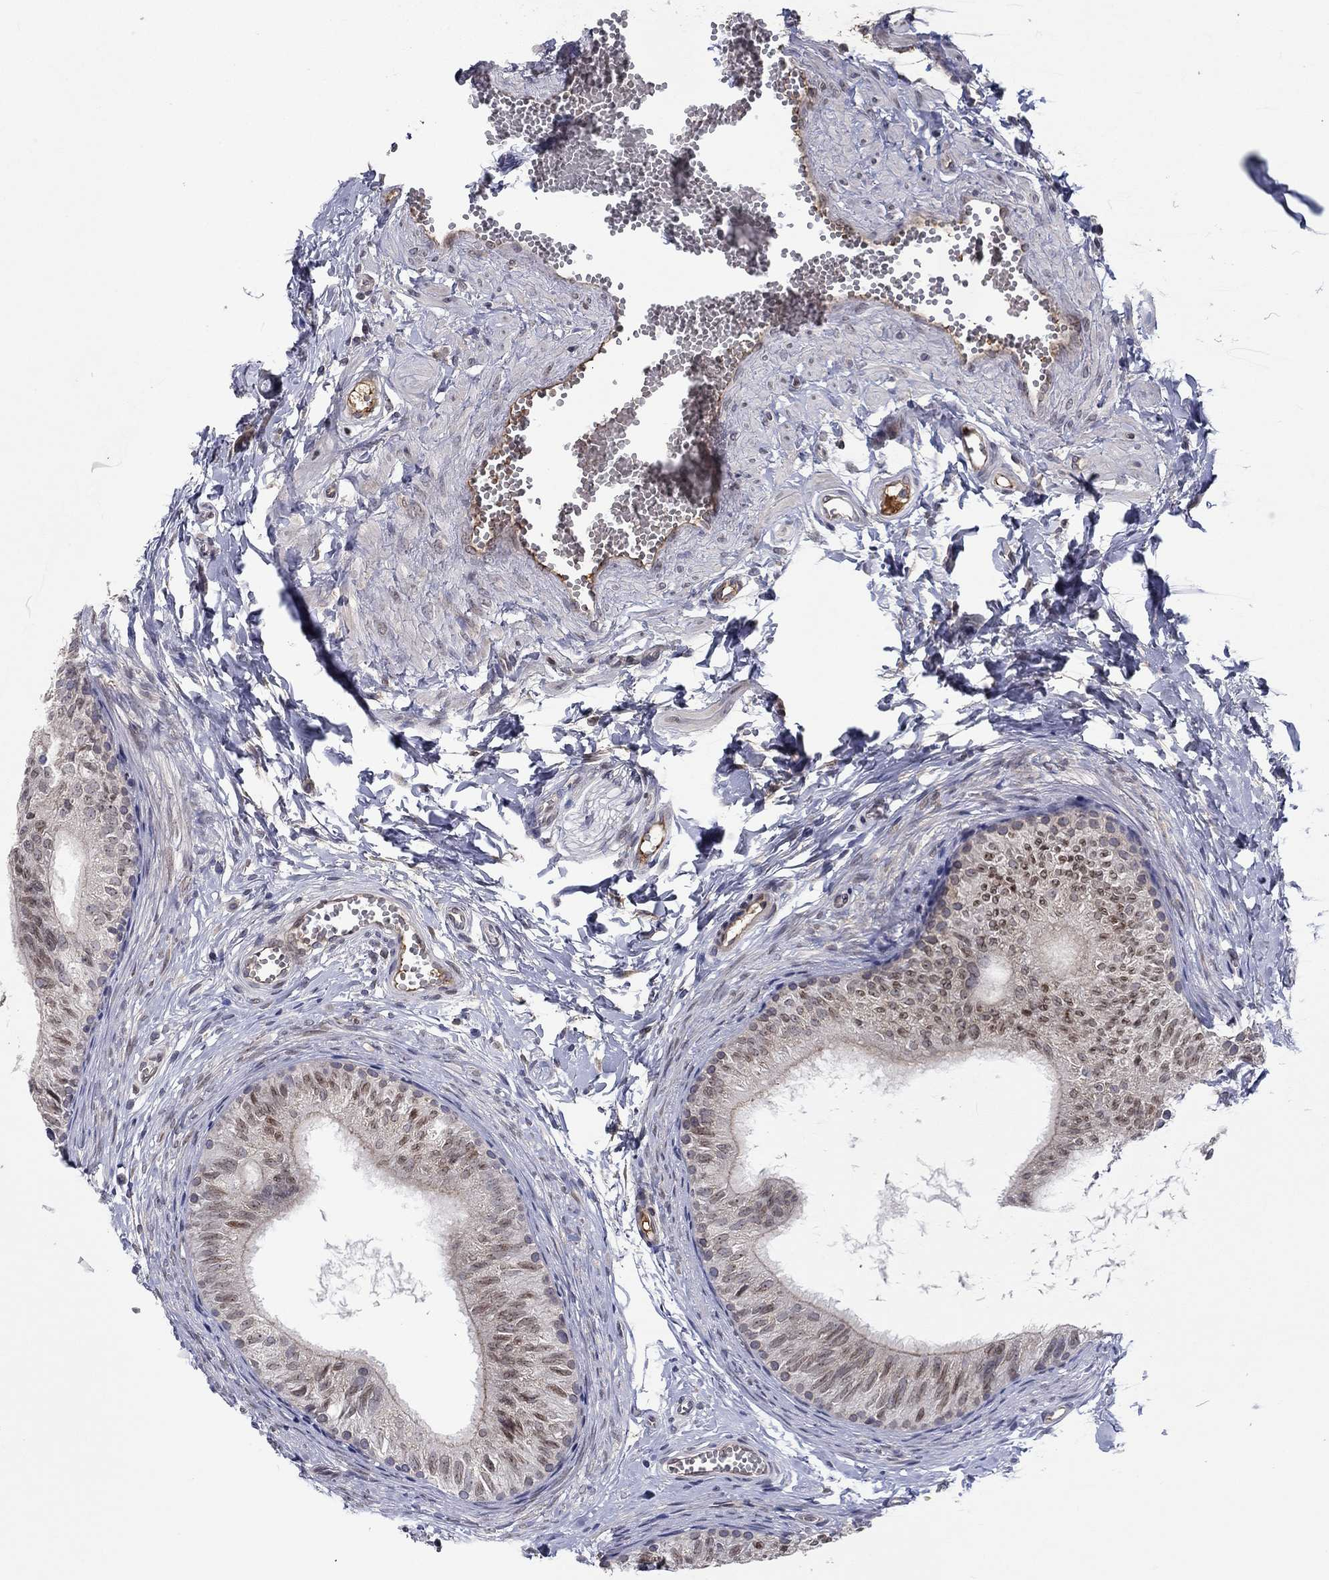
{"staining": {"intensity": "moderate", "quantity": "<25%", "location": "nuclear"}, "tissue": "epididymis", "cell_type": "Glandular cells", "image_type": "normal", "snomed": [{"axis": "morphology", "description": "Normal tissue, NOS"}, {"axis": "topography", "description": "Epididymis"}], "caption": "Approximately <25% of glandular cells in unremarkable epididymis show moderate nuclear protein expression as visualized by brown immunohistochemical staining.", "gene": "CETN3", "patient": {"sex": "male", "age": 22}}